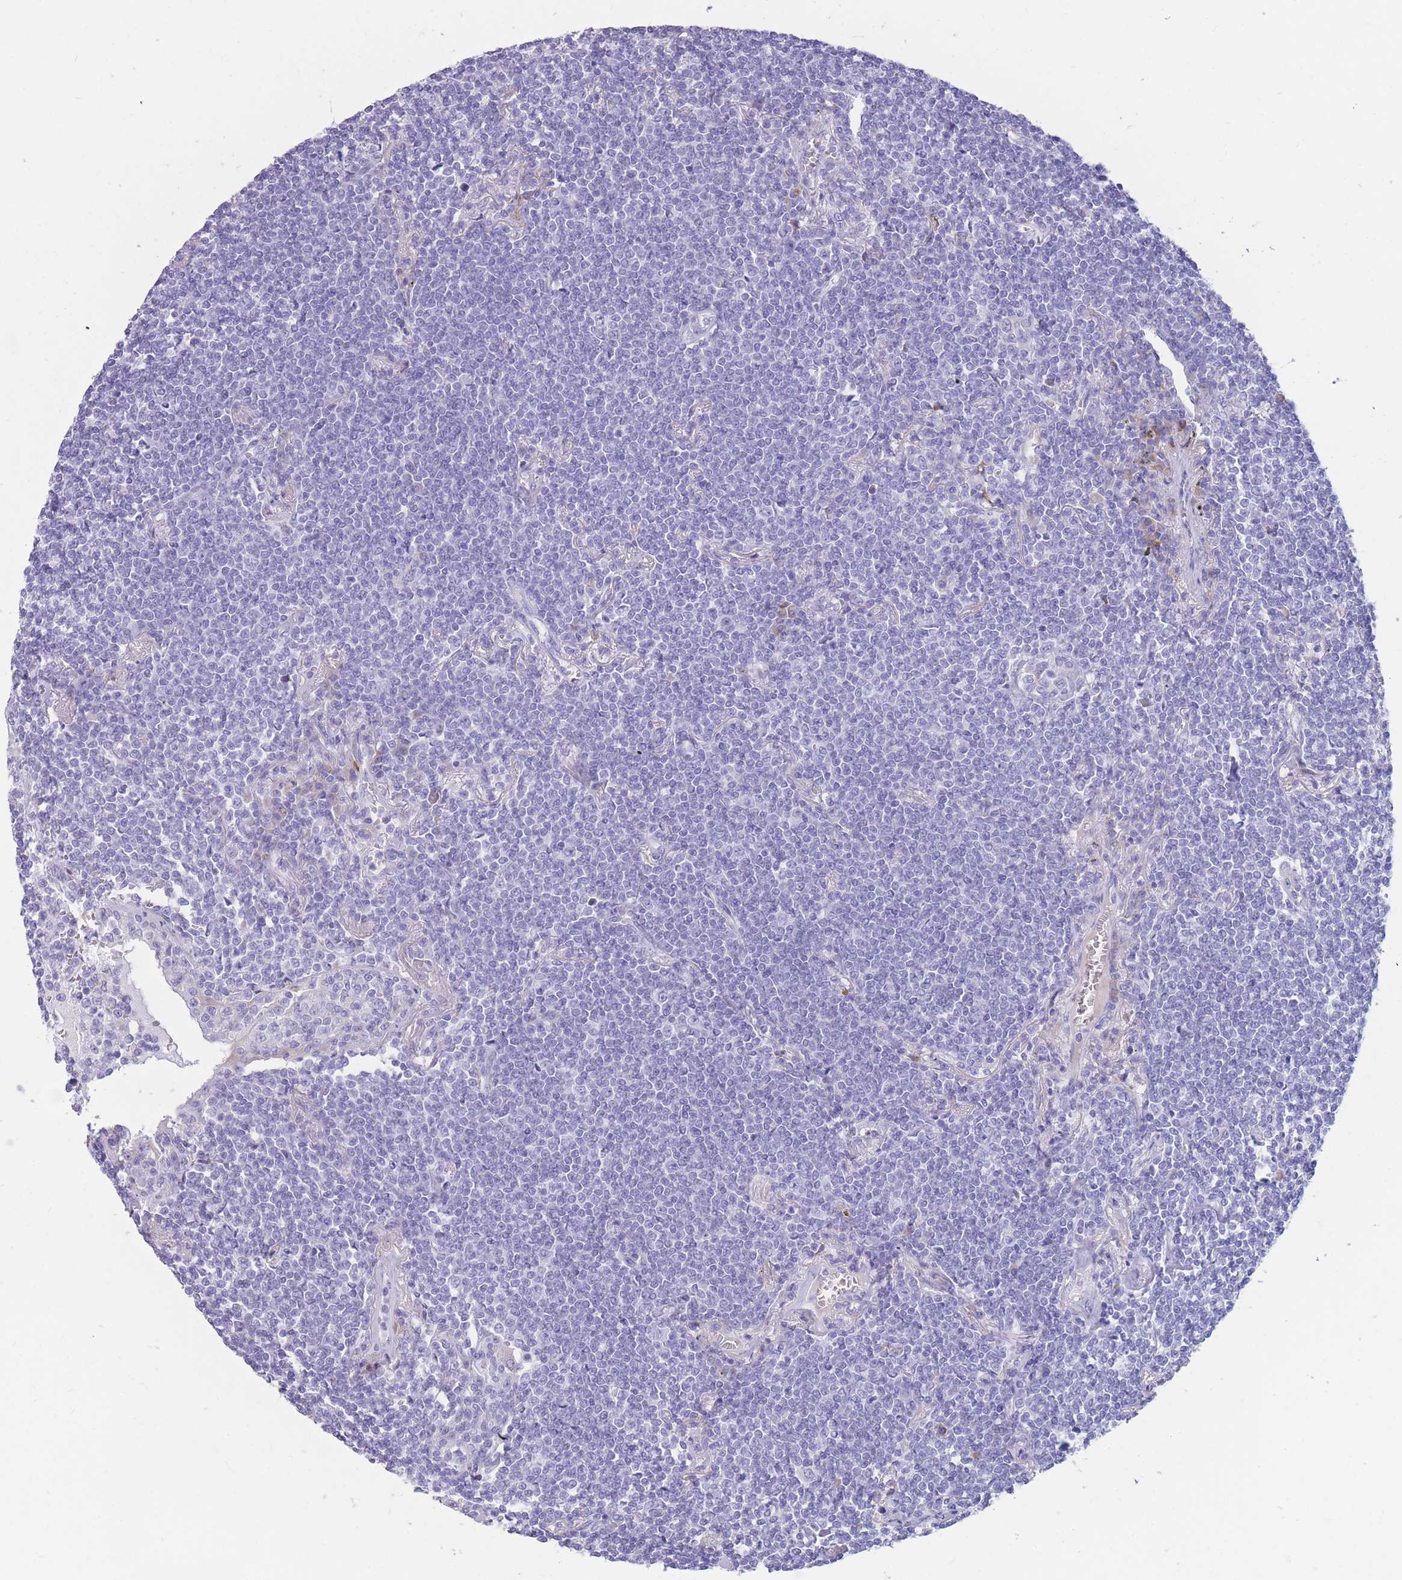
{"staining": {"intensity": "negative", "quantity": "none", "location": "none"}, "tissue": "lymphoma", "cell_type": "Tumor cells", "image_type": "cancer", "snomed": [{"axis": "morphology", "description": "Malignant lymphoma, non-Hodgkin's type, Low grade"}, {"axis": "topography", "description": "Lung"}], "caption": "The photomicrograph exhibits no staining of tumor cells in lymphoma.", "gene": "COL27A1", "patient": {"sex": "female", "age": 71}}